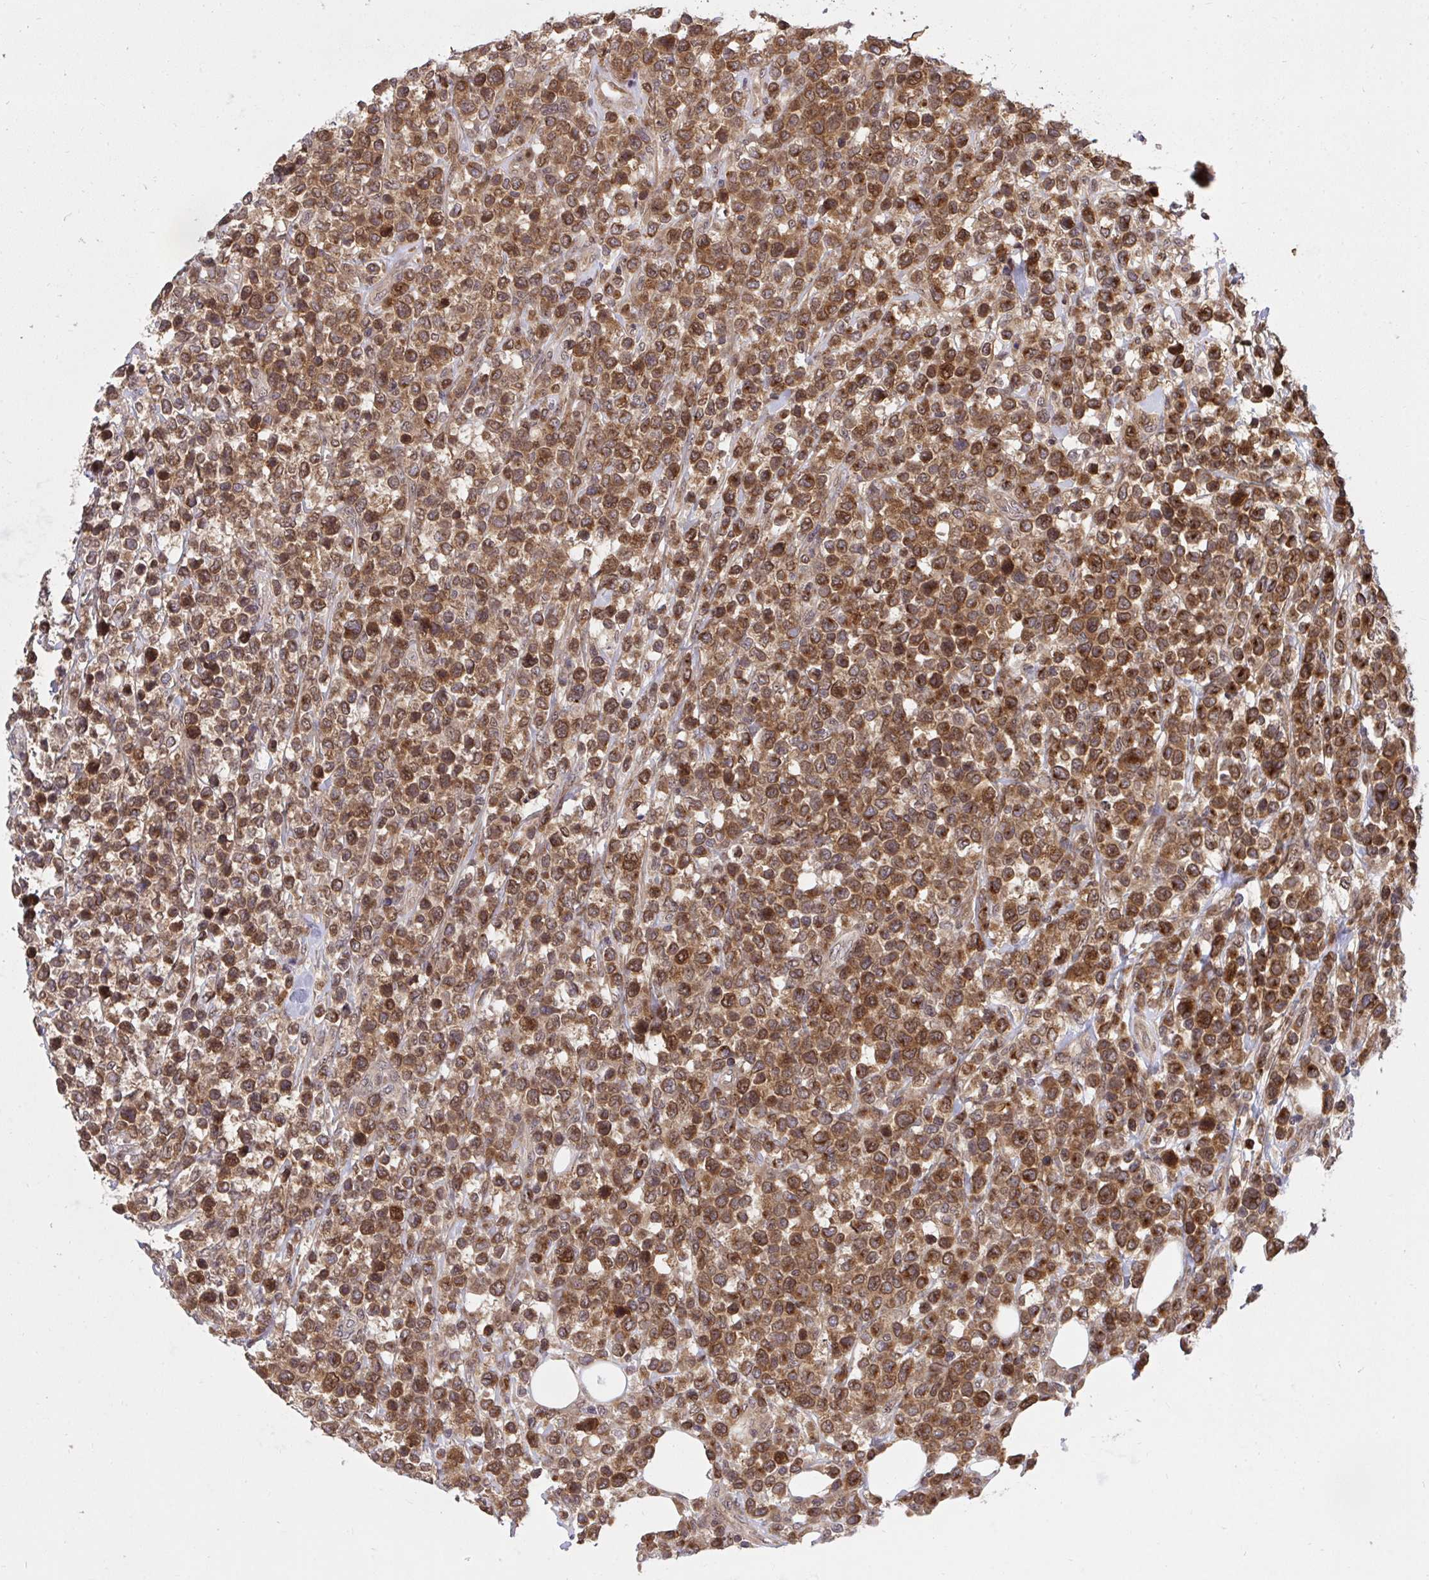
{"staining": {"intensity": "moderate", "quantity": ">75%", "location": "cytoplasmic/membranous"}, "tissue": "lymphoma", "cell_type": "Tumor cells", "image_type": "cancer", "snomed": [{"axis": "morphology", "description": "Malignant lymphoma, non-Hodgkin's type, High grade"}, {"axis": "topography", "description": "Soft tissue"}], "caption": "IHC (DAB) staining of human lymphoma demonstrates moderate cytoplasmic/membranous protein expression in approximately >75% of tumor cells.", "gene": "ERI1", "patient": {"sex": "female", "age": 56}}